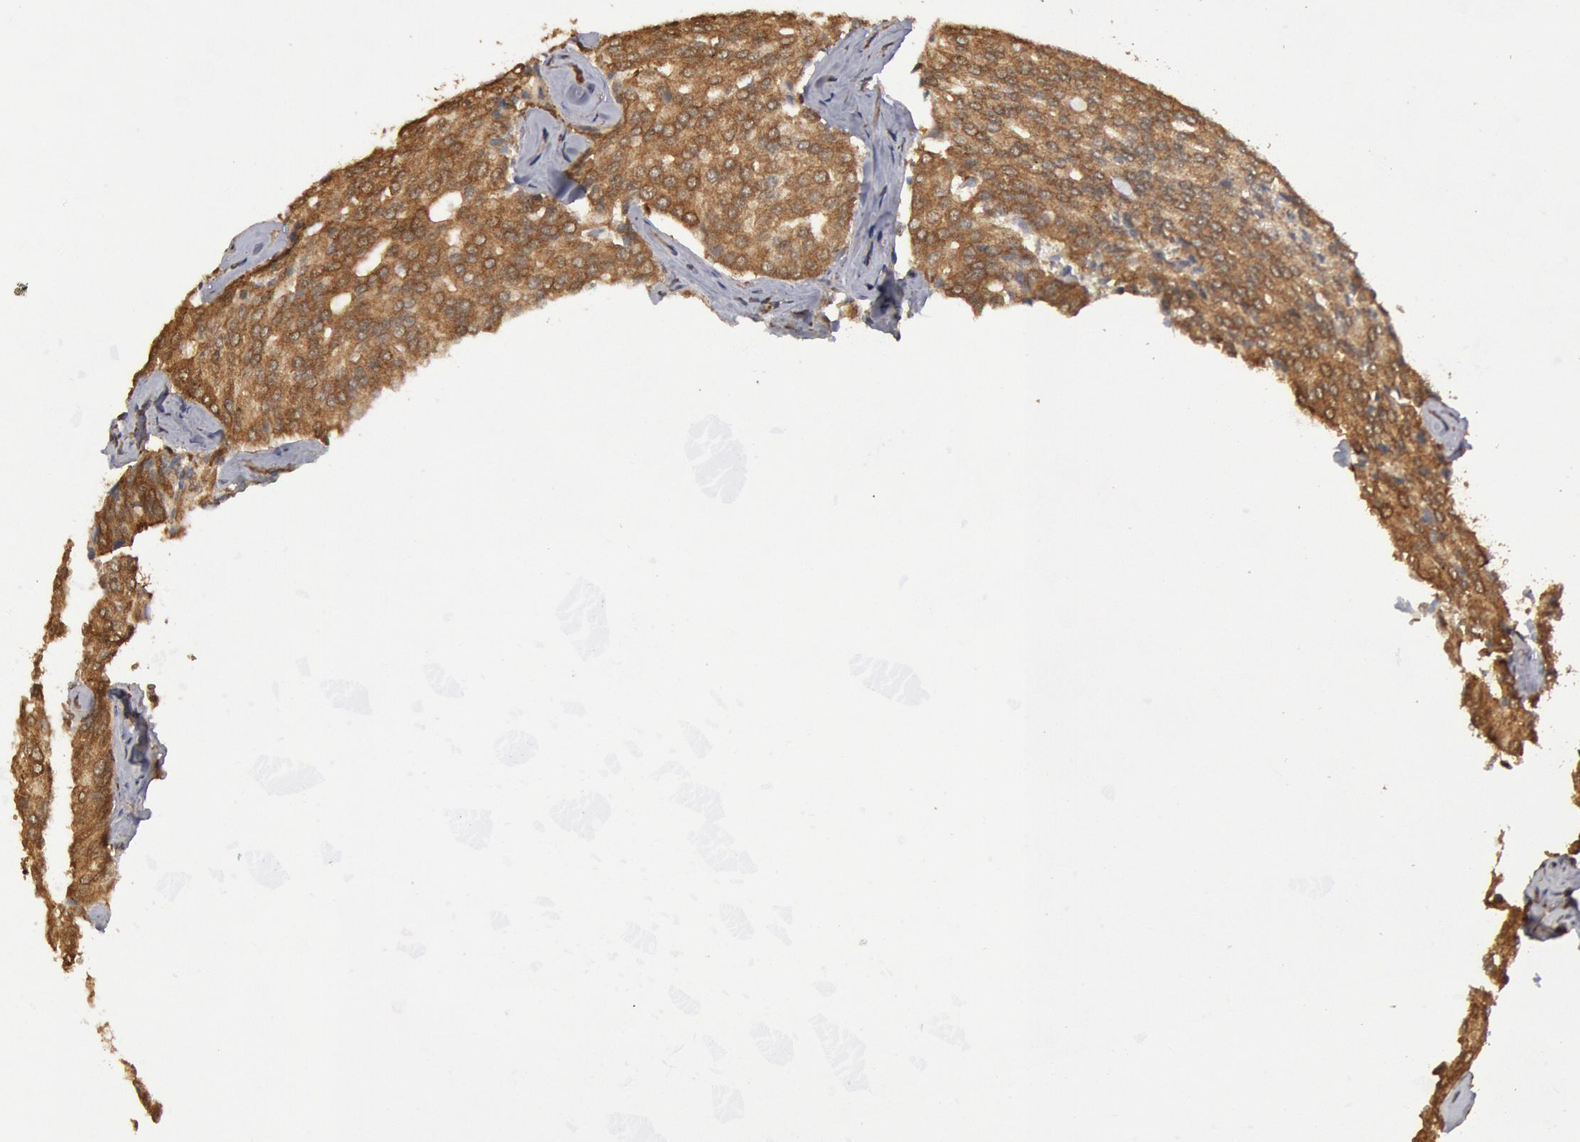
{"staining": {"intensity": "moderate", "quantity": ">75%", "location": "cytoplasmic/membranous"}, "tissue": "prostate cancer", "cell_type": "Tumor cells", "image_type": "cancer", "snomed": [{"axis": "morphology", "description": "Adenocarcinoma, High grade"}, {"axis": "topography", "description": "Prostate"}], "caption": "Protein analysis of prostate high-grade adenocarcinoma tissue displays moderate cytoplasmic/membranous positivity in about >75% of tumor cells. The protein of interest is shown in brown color, while the nuclei are stained blue.", "gene": "USP14", "patient": {"sex": "male", "age": 64}}